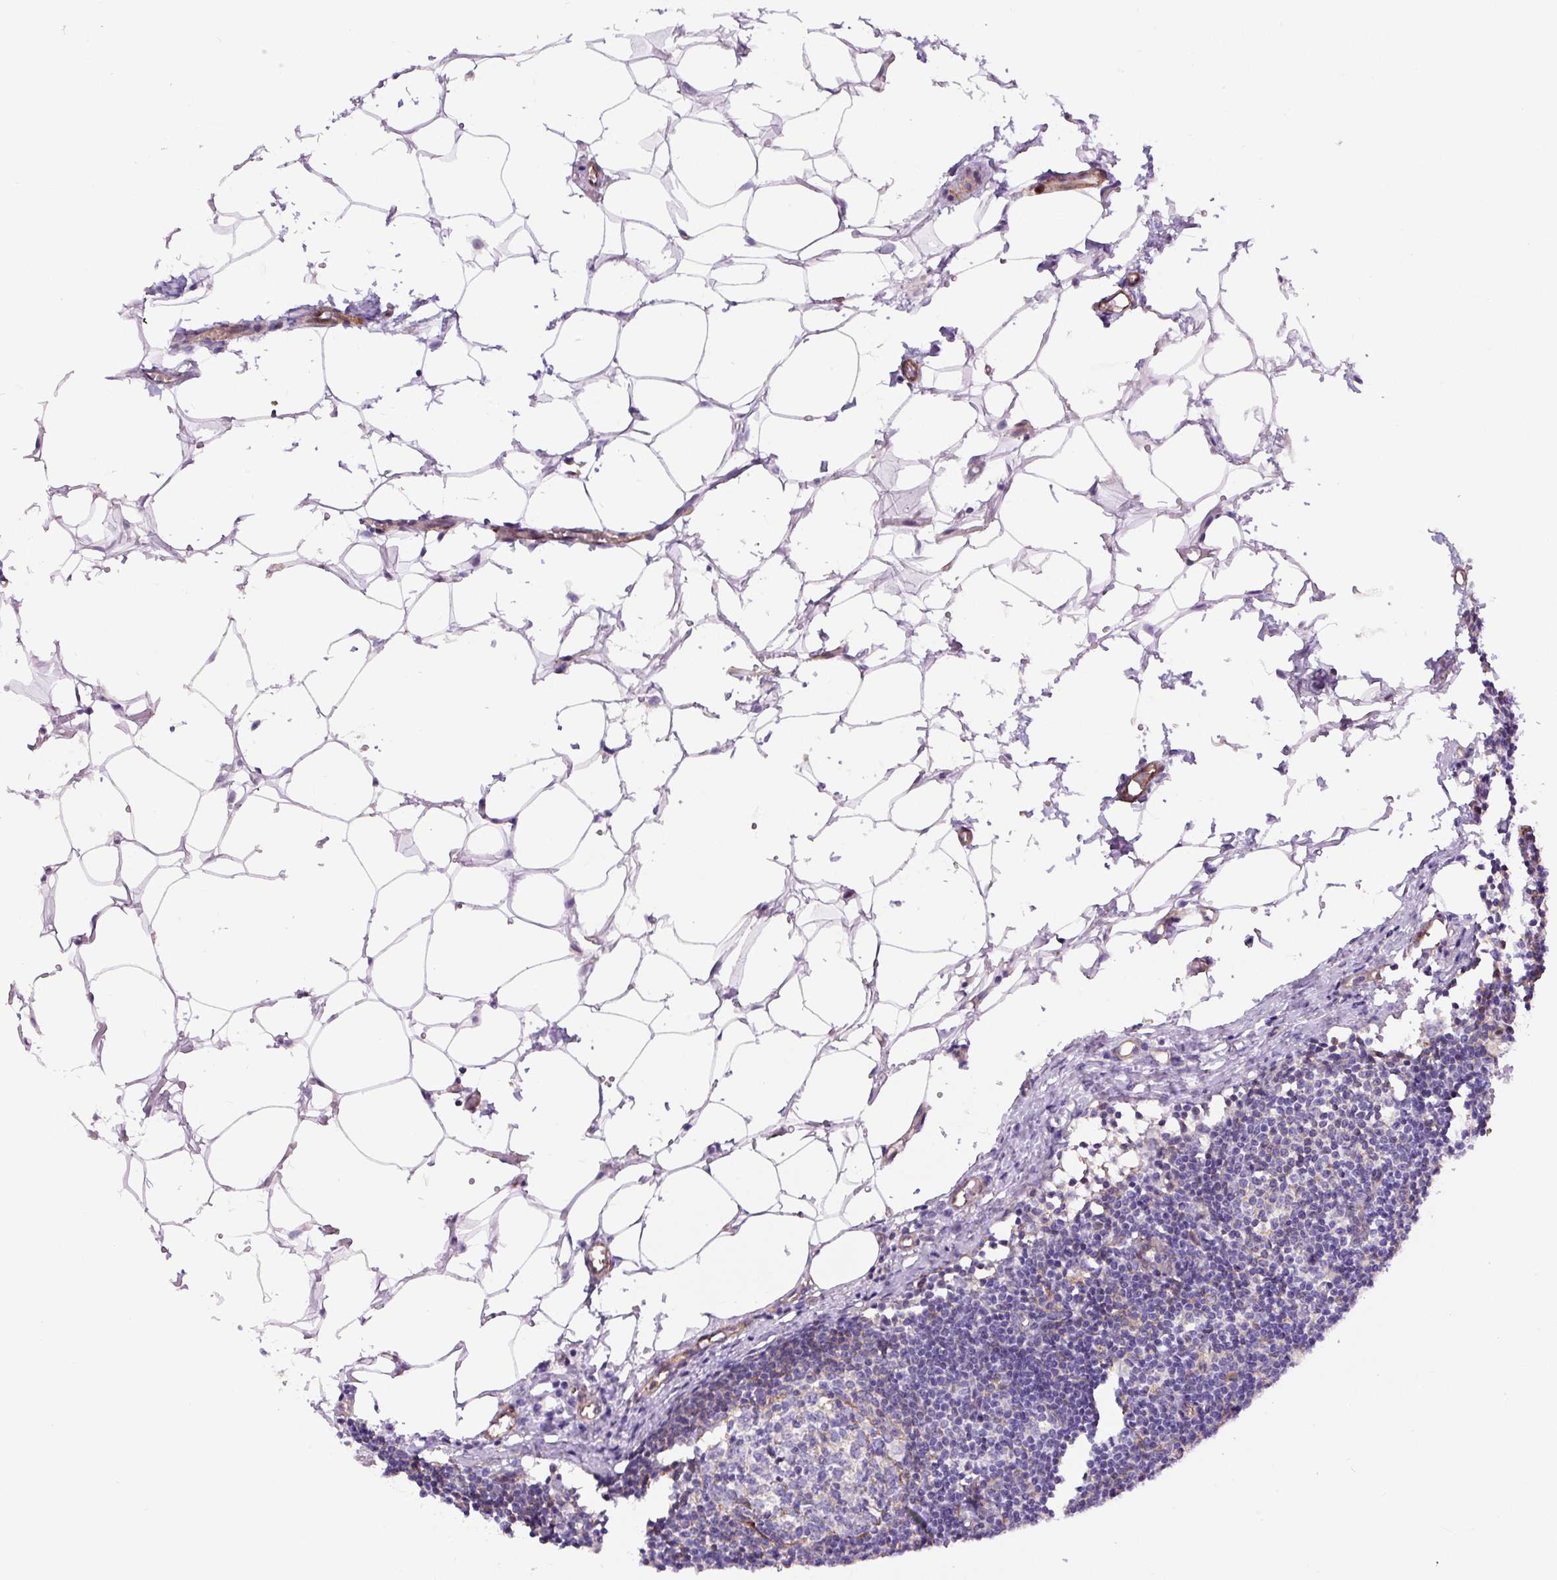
{"staining": {"intensity": "negative", "quantity": "none", "location": "none"}, "tissue": "lymph node", "cell_type": "Germinal center cells", "image_type": "normal", "snomed": [{"axis": "morphology", "description": "Normal tissue, NOS"}, {"axis": "topography", "description": "Lymph node"}], "caption": "Immunohistochemical staining of benign lymph node shows no significant expression in germinal center cells. (Stains: DAB (3,3'-diaminobenzidine) immunohistochemistry (IHC) with hematoxylin counter stain, Microscopy: brightfield microscopy at high magnification).", "gene": "B3GALT5", "patient": {"sex": "male", "age": 49}}